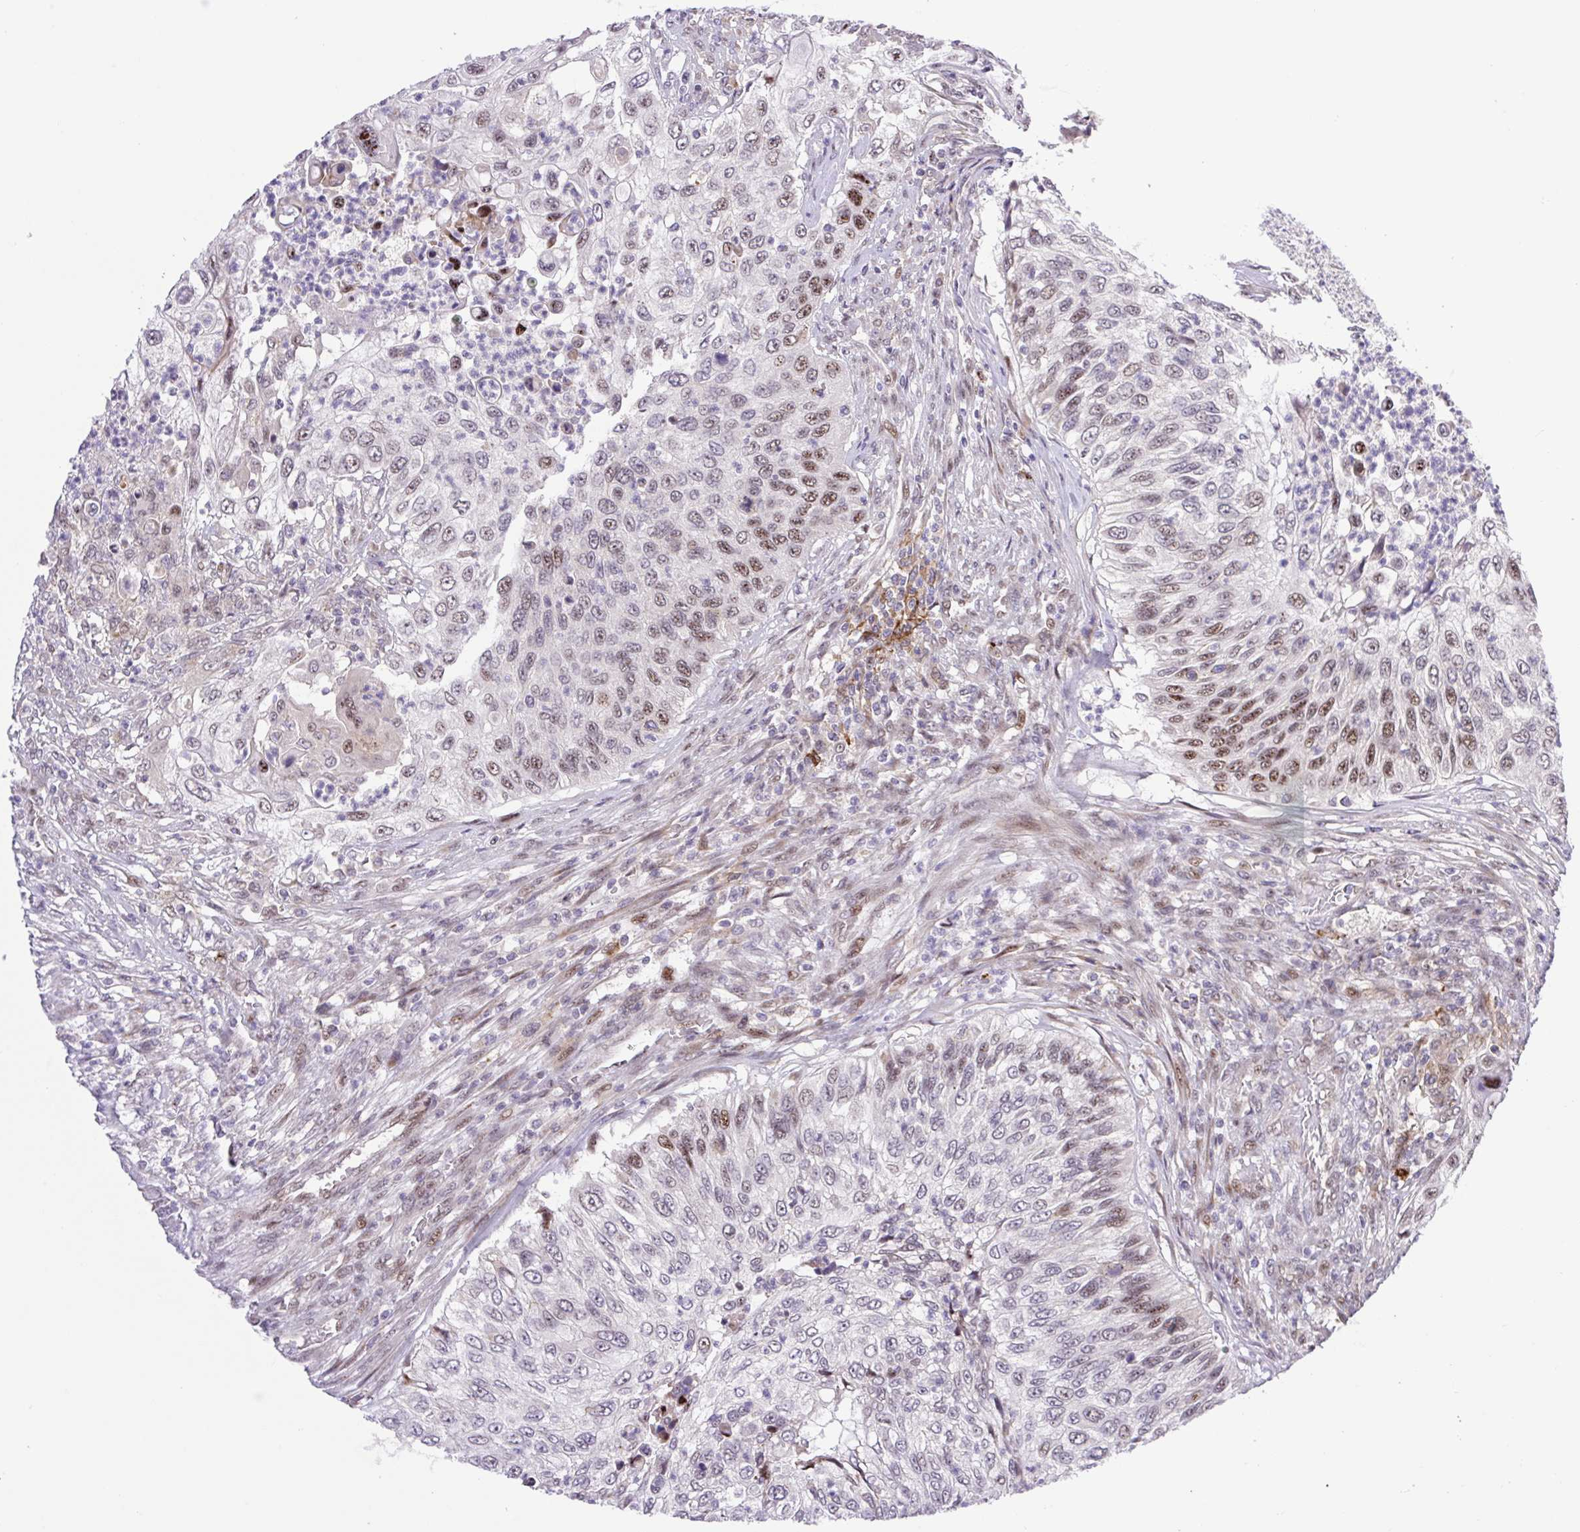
{"staining": {"intensity": "moderate", "quantity": "<25%", "location": "nuclear"}, "tissue": "urothelial cancer", "cell_type": "Tumor cells", "image_type": "cancer", "snomed": [{"axis": "morphology", "description": "Urothelial carcinoma, High grade"}, {"axis": "topography", "description": "Urinary bladder"}], "caption": "Immunohistochemical staining of human high-grade urothelial carcinoma displays moderate nuclear protein staining in about <25% of tumor cells.", "gene": "ERG", "patient": {"sex": "female", "age": 60}}